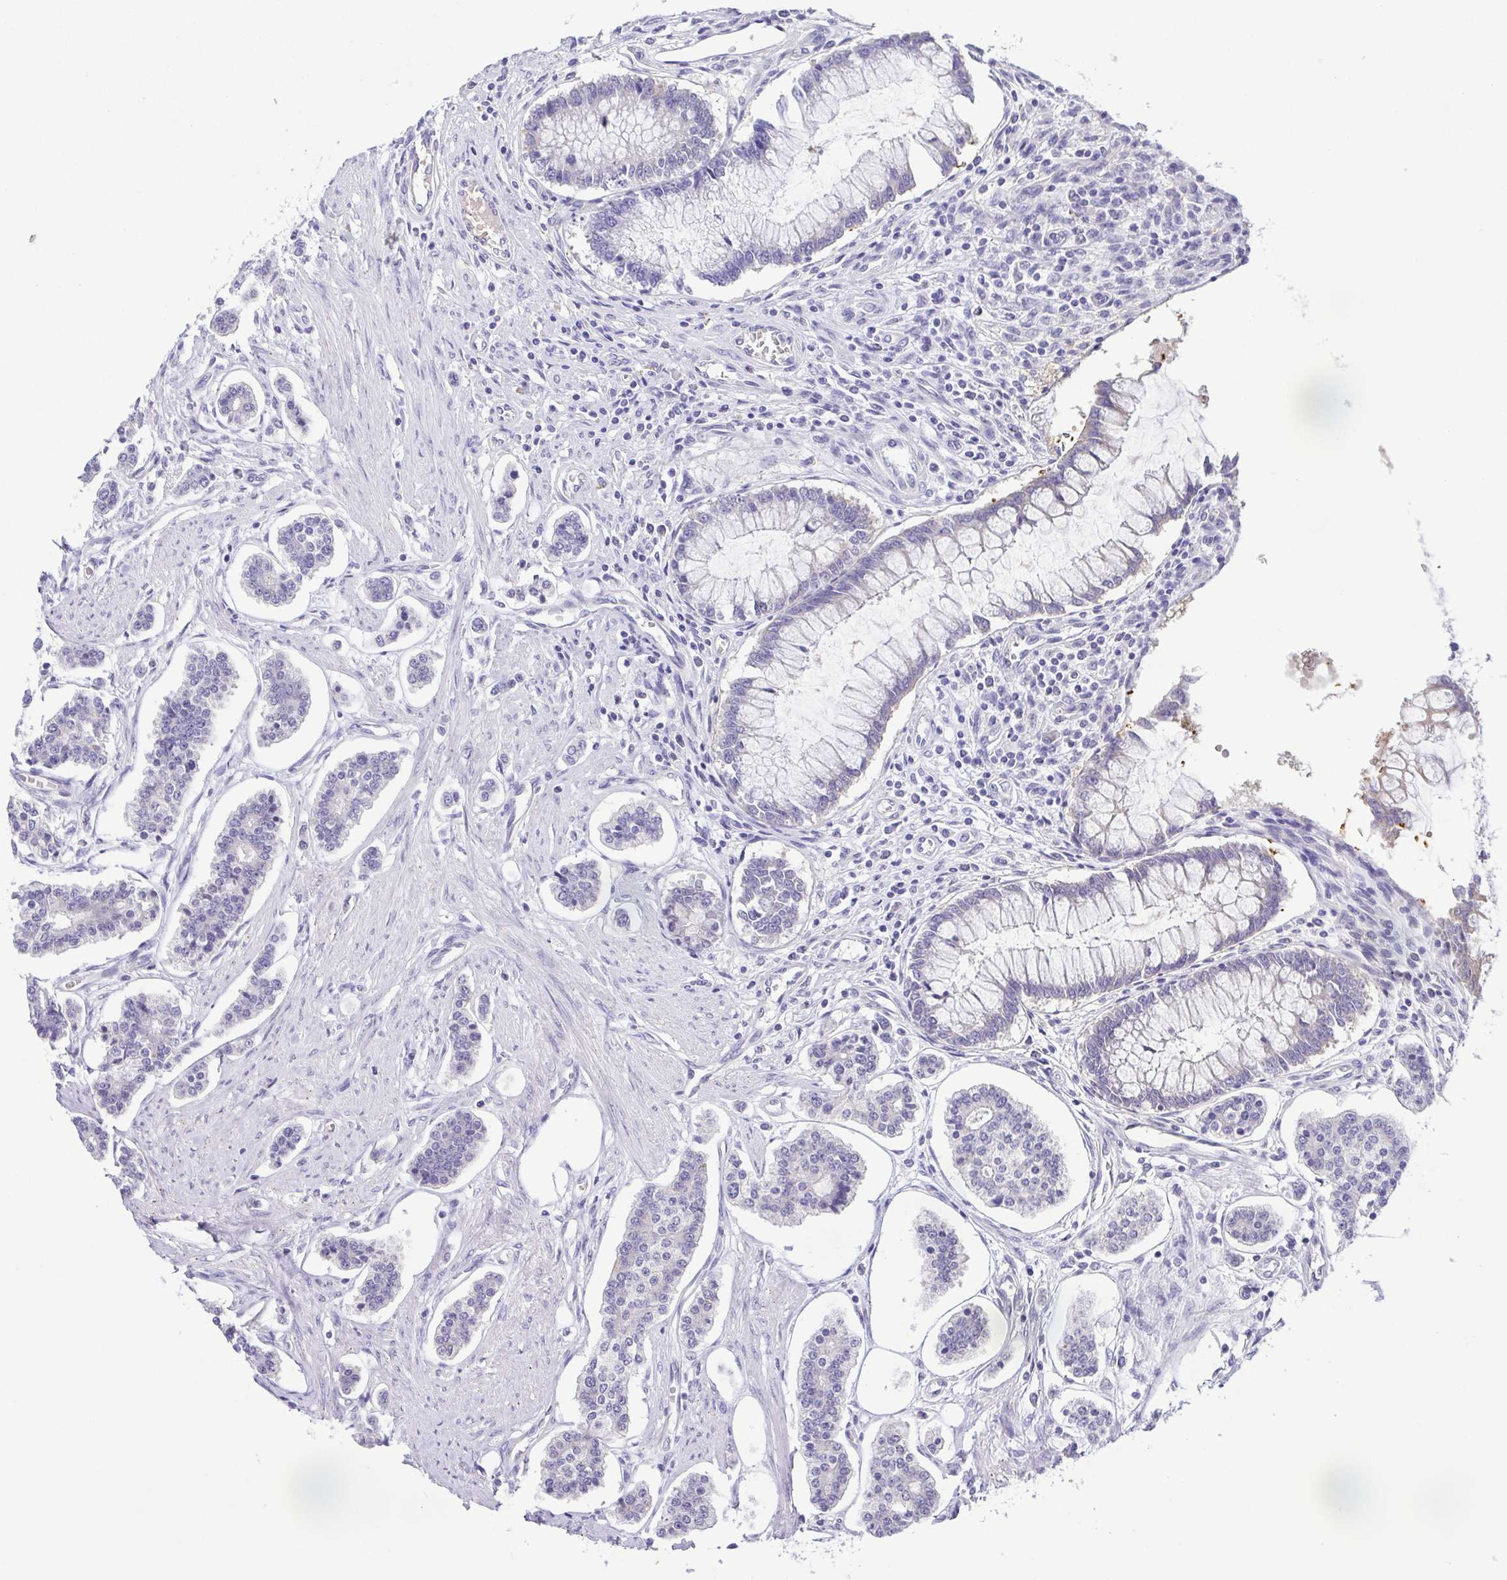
{"staining": {"intensity": "negative", "quantity": "none", "location": "none"}, "tissue": "carcinoid", "cell_type": "Tumor cells", "image_type": "cancer", "snomed": [{"axis": "morphology", "description": "Carcinoid, malignant, NOS"}, {"axis": "topography", "description": "Small intestine"}], "caption": "Malignant carcinoid was stained to show a protein in brown. There is no significant expression in tumor cells. (DAB IHC with hematoxylin counter stain).", "gene": "EPB42", "patient": {"sex": "female", "age": 65}}